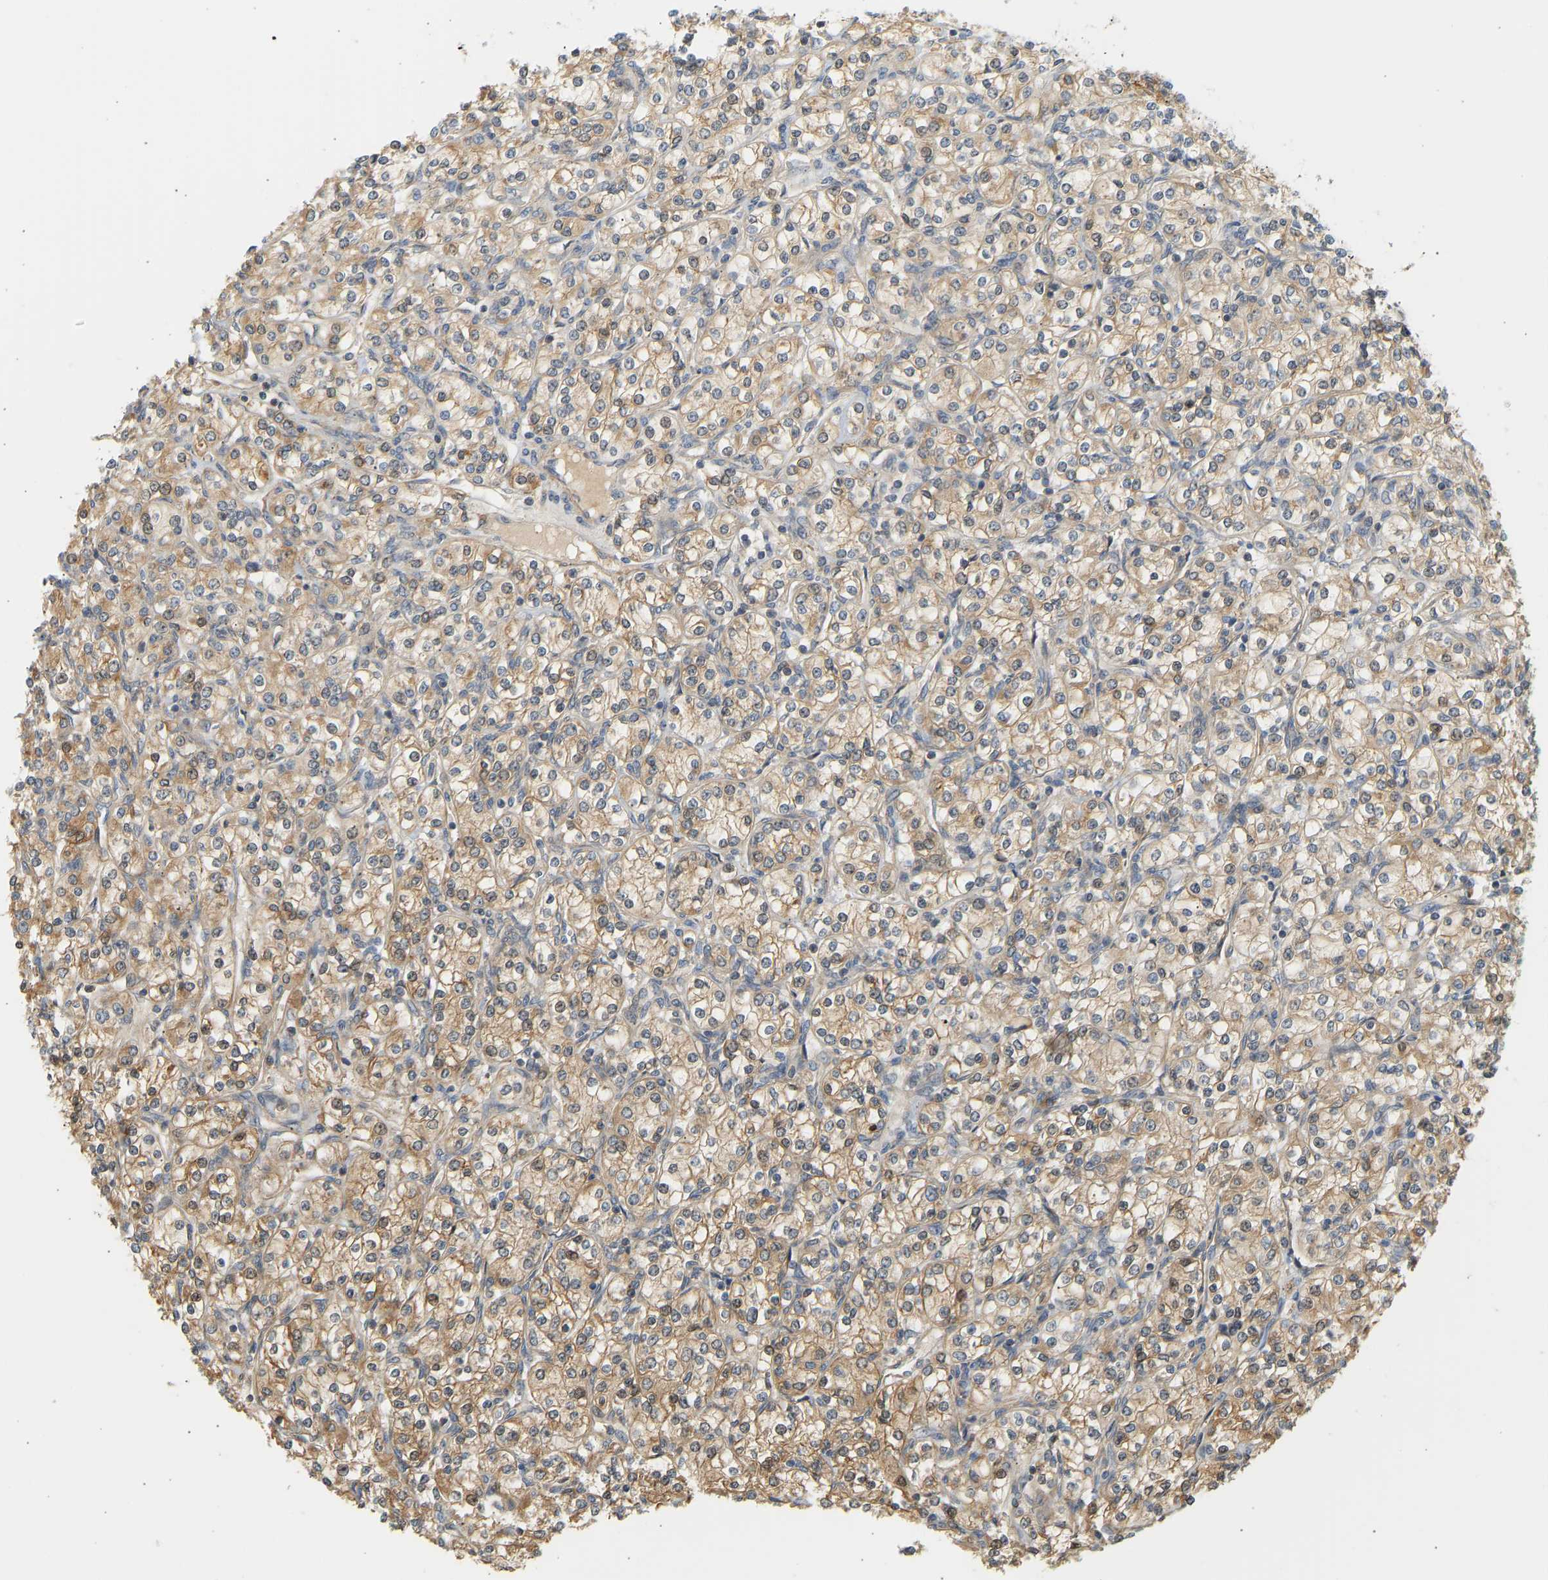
{"staining": {"intensity": "moderate", "quantity": "25%-75%", "location": "cytoplasmic/membranous"}, "tissue": "renal cancer", "cell_type": "Tumor cells", "image_type": "cancer", "snomed": [{"axis": "morphology", "description": "Adenocarcinoma, NOS"}, {"axis": "topography", "description": "Kidney"}], "caption": "Renal cancer tissue demonstrates moderate cytoplasmic/membranous positivity in about 25%-75% of tumor cells, visualized by immunohistochemistry. (Stains: DAB in brown, nuclei in blue, Microscopy: brightfield microscopy at high magnification).", "gene": "CEP57", "patient": {"sex": "male", "age": 77}}